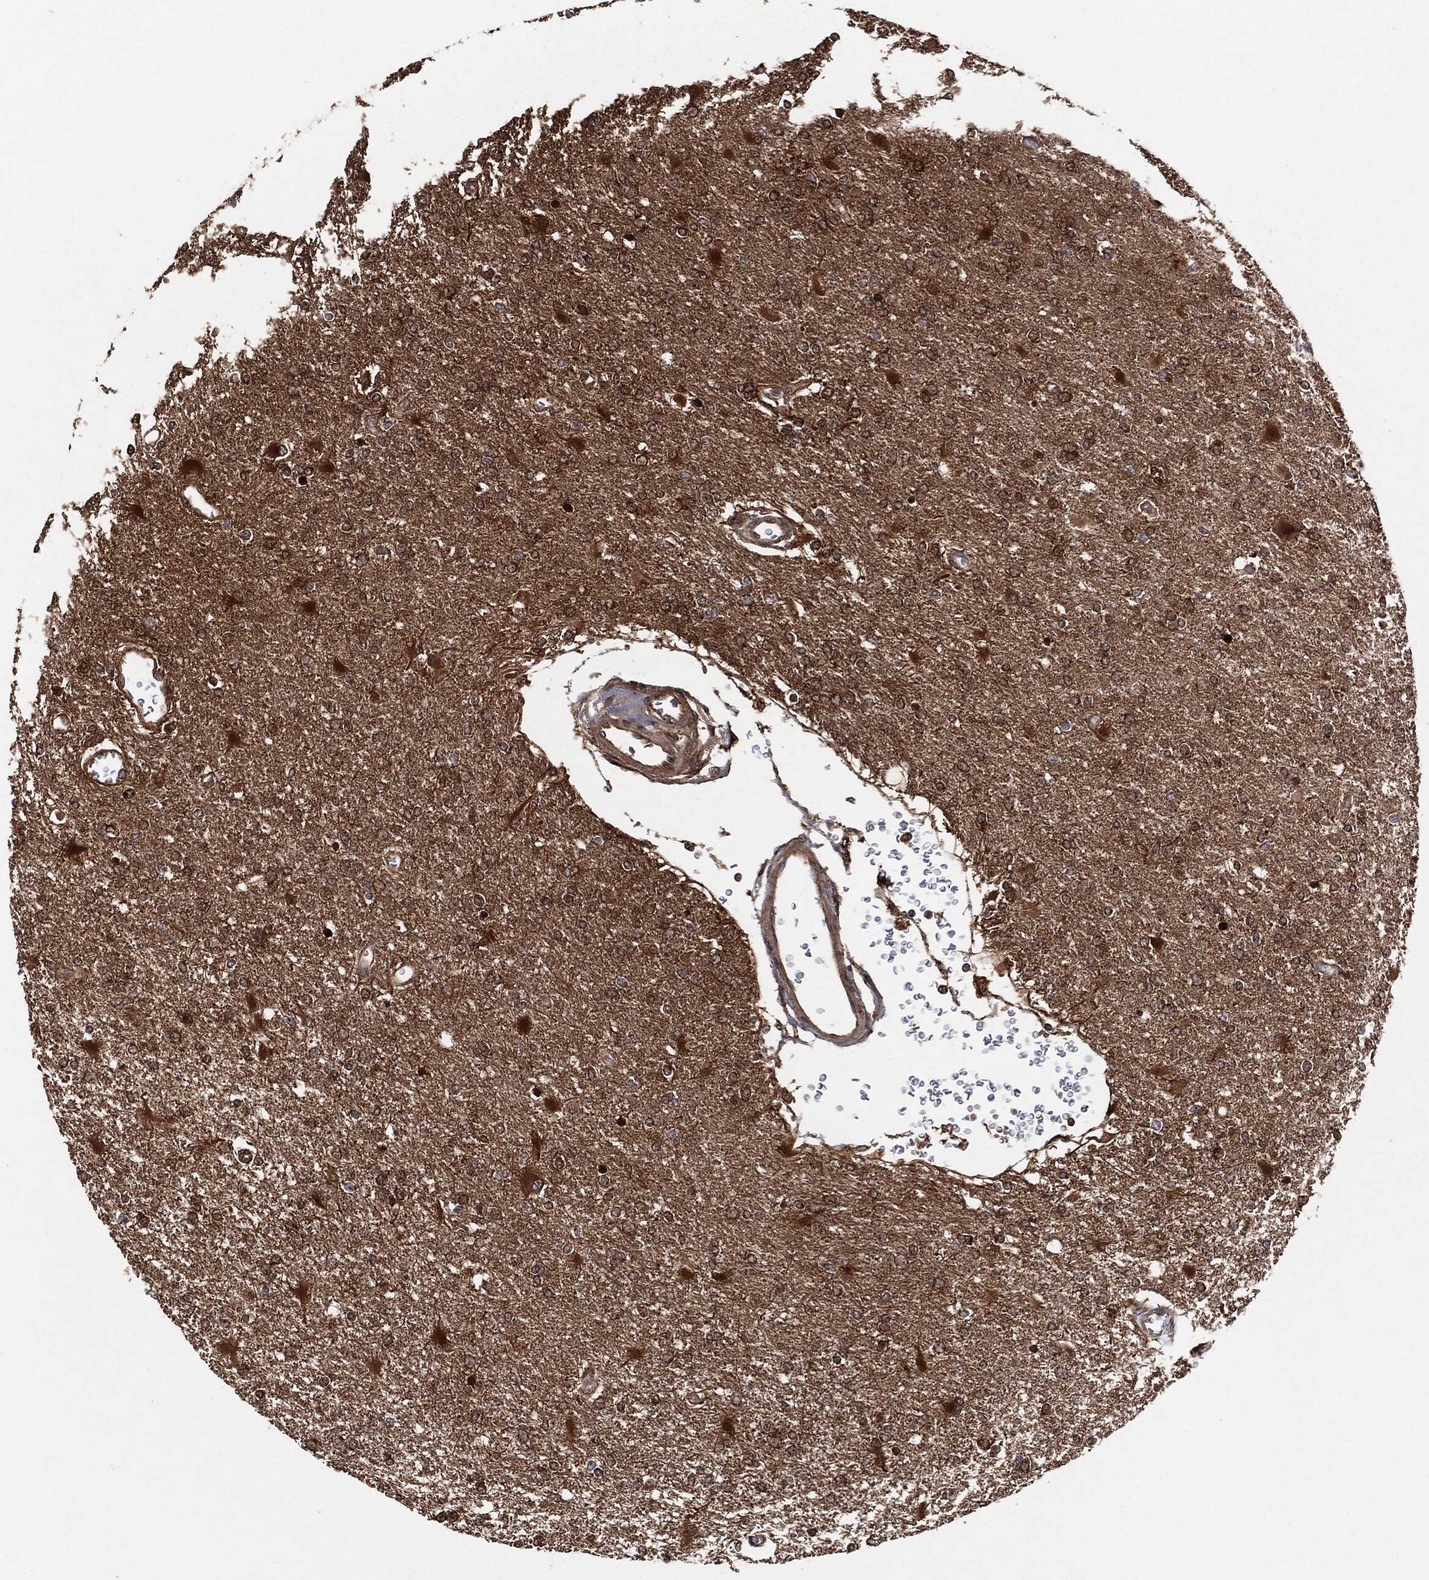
{"staining": {"intensity": "moderate", "quantity": "25%-75%", "location": "cytoplasmic/membranous"}, "tissue": "glioma", "cell_type": "Tumor cells", "image_type": "cancer", "snomed": [{"axis": "morphology", "description": "Glioma, malignant, High grade"}, {"axis": "topography", "description": "Cerebral cortex"}], "caption": "Tumor cells show moderate cytoplasmic/membranous expression in about 25%-75% of cells in high-grade glioma (malignant).", "gene": "BCAR1", "patient": {"sex": "male", "age": 79}}